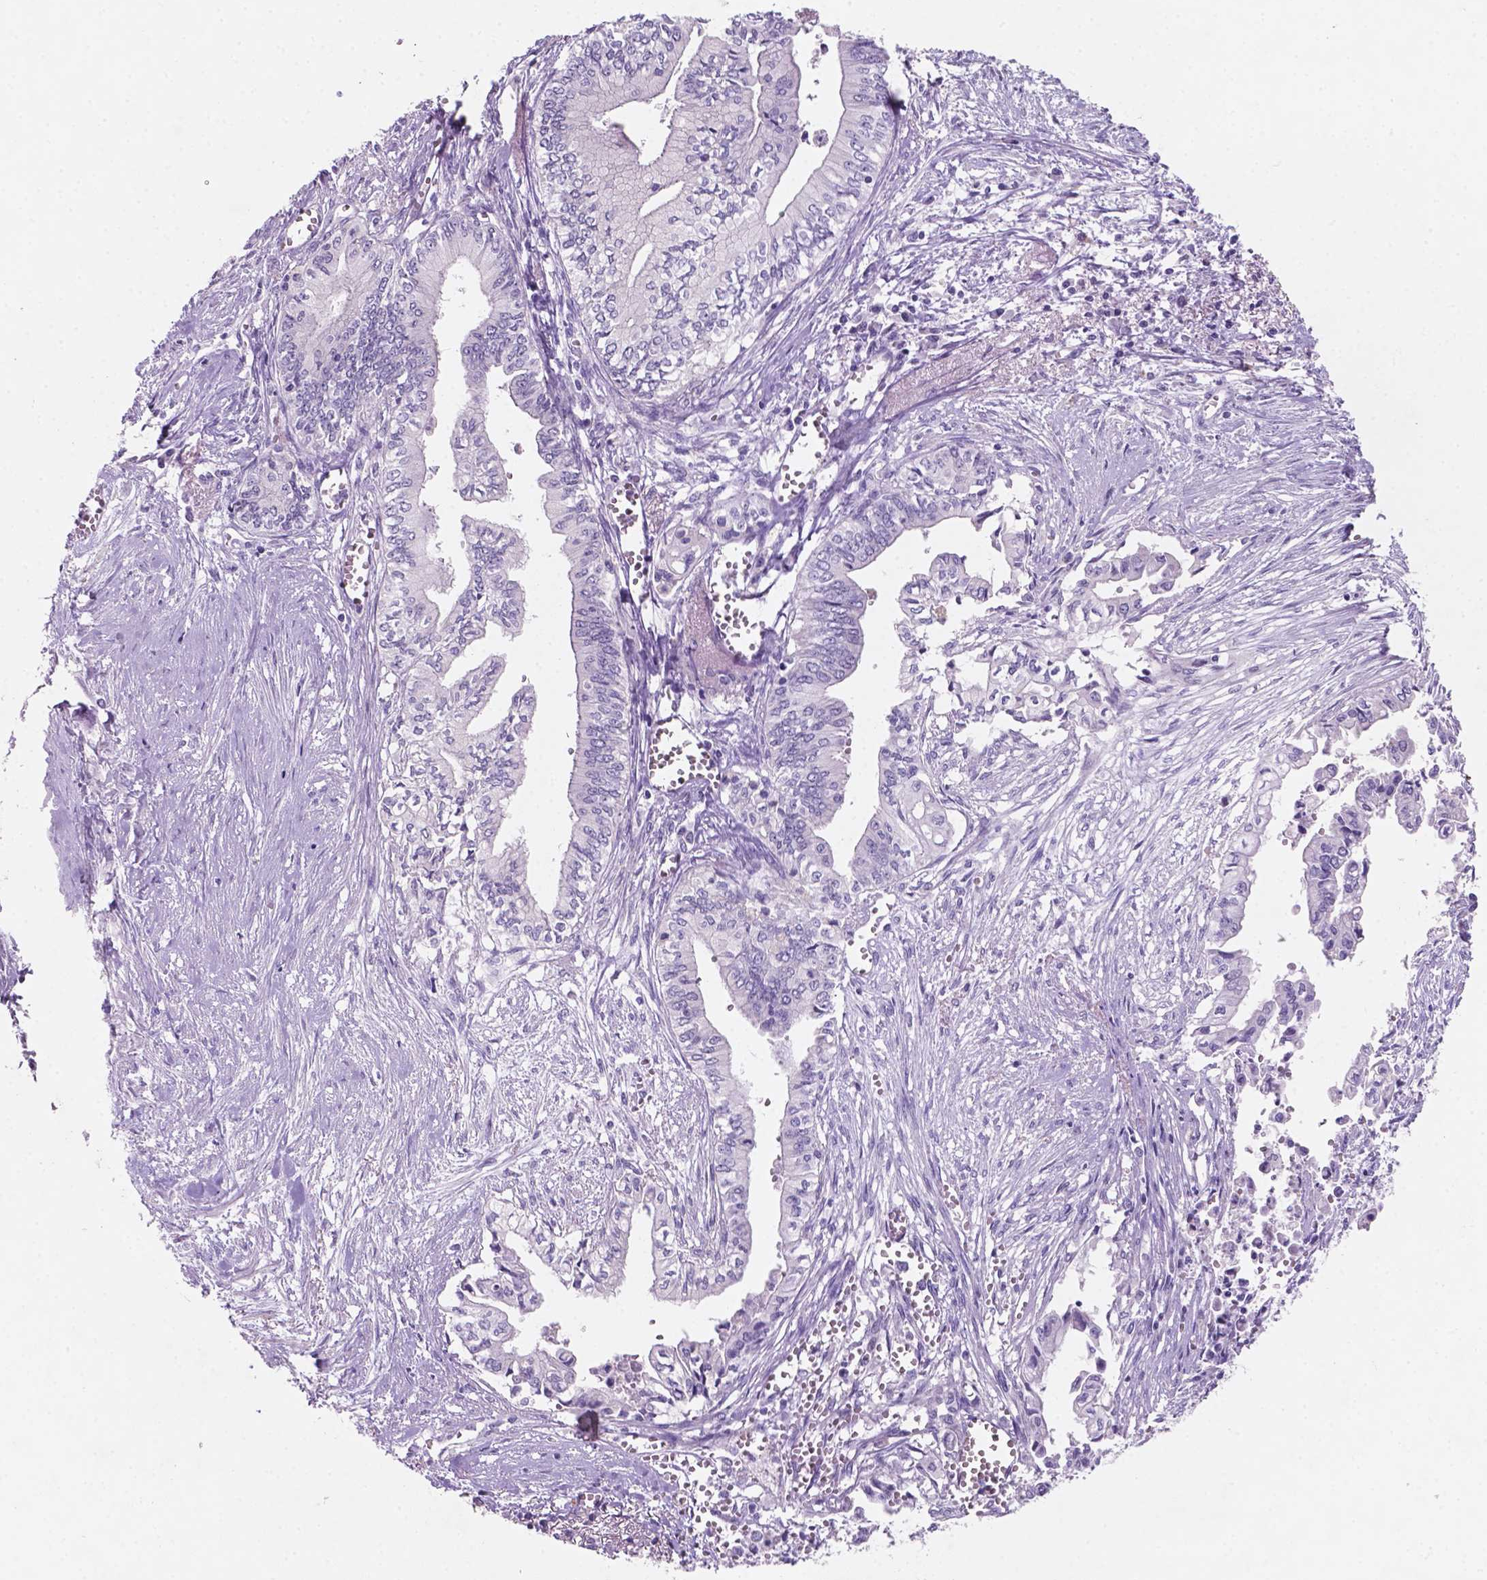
{"staining": {"intensity": "negative", "quantity": "none", "location": "none"}, "tissue": "pancreatic cancer", "cell_type": "Tumor cells", "image_type": "cancer", "snomed": [{"axis": "morphology", "description": "Adenocarcinoma, NOS"}, {"axis": "topography", "description": "Pancreas"}], "caption": "Histopathology image shows no significant protein positivity in tumor cells of pancreatic cancer (adenocarcinoma).", "gene": "EBLN2", "patient": {"sex": "female", "age": 61}}